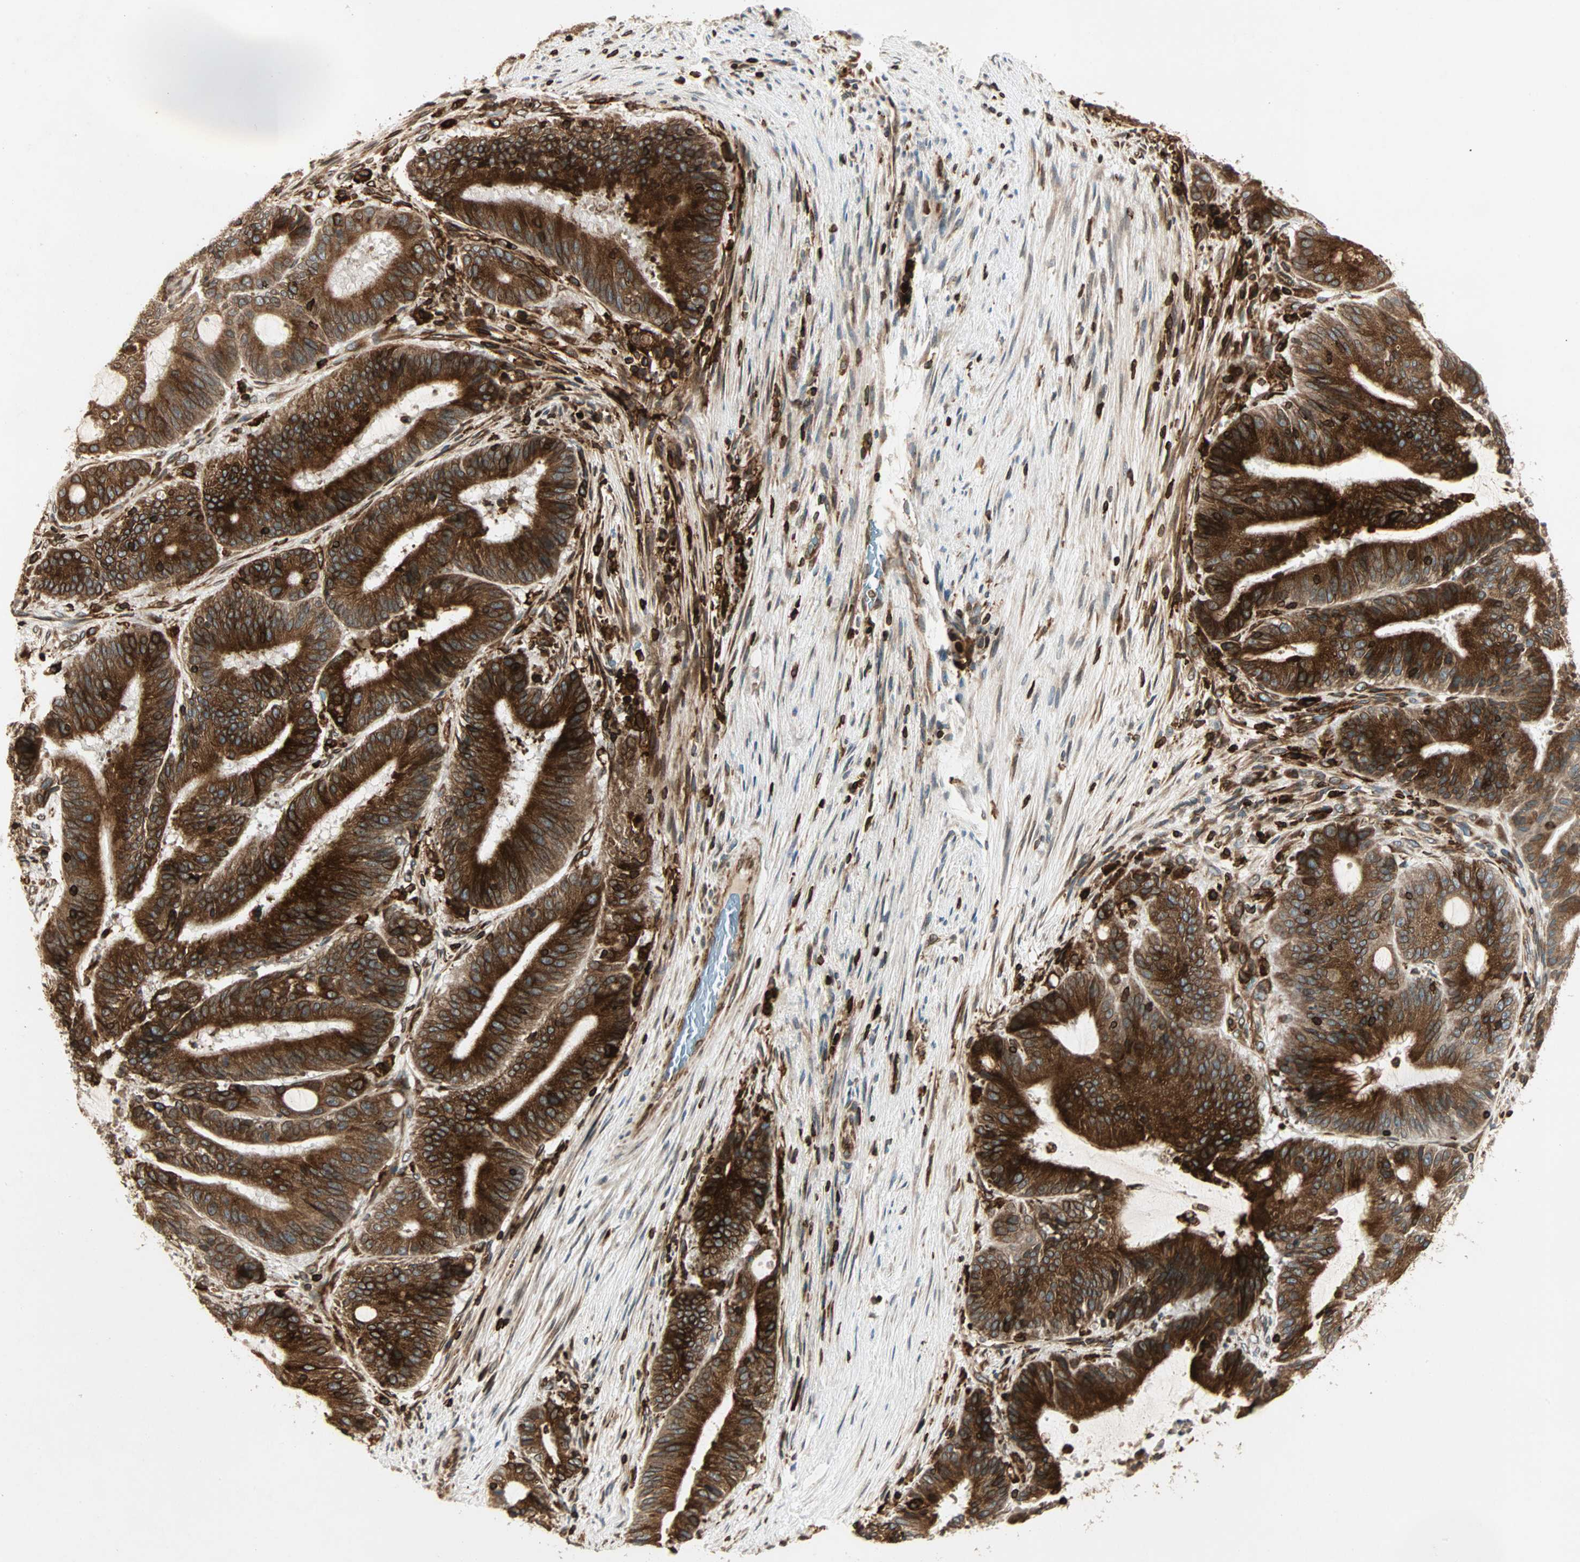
{"staining": {"intensity": "strong", "quantity": ">75%", "location": "cytoplasmic/membranous"}, "tissue": "liver cancer", "cell_type": "Tumor cells", "image_type": "cancer", "snomed": [{"axis": "morphology", "description": "Cholangiocarcinoma"}, {"axis": "topography", "description": "Liver"}], "caption": "Protein staining of liver cancer (cholangiocarcinoma) tissue shows strong cytoplasmic/membranous positivity in about >75% of tumor cells. (IHC, brightfield microscopy, high magnification).", "gene": "TAPBP", "patient": {"sex": "female", "age": 73}}